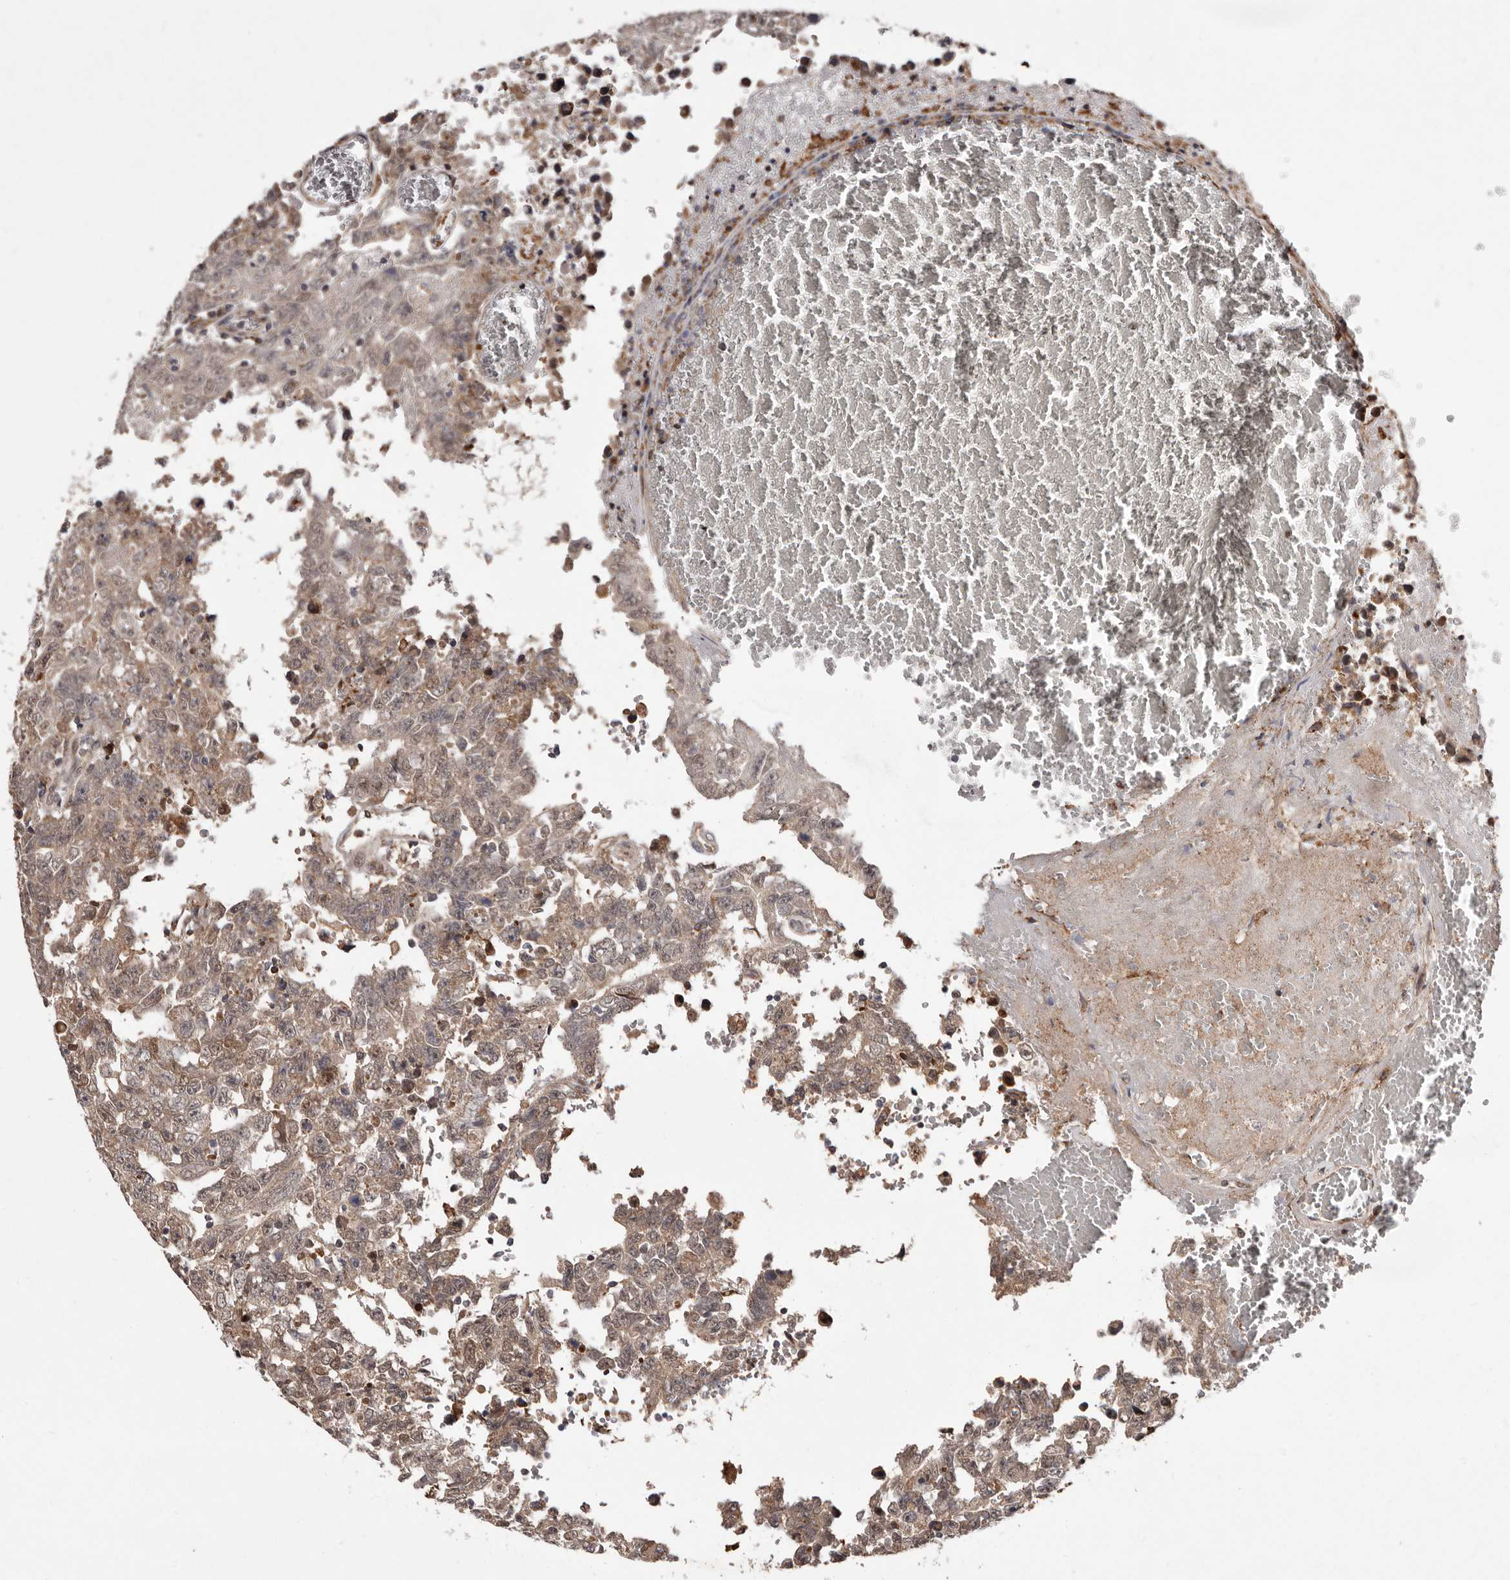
{"staining": {"intensity": "moderate", "quantity": ">75%", "location": "cytoplasmic/membranous"}, "tissue": "testis cancer", "cell_type": "Tumor cells", "image_type": "cancer", "snomed": [{"axis": "morphology", "description": "Carcinoma, Embryonal, NOS"}, {"axis": "topography", "description": "Testis"}], "caption": "Immunohistochemistry of testis embryonal carcinoma demonstrates medium levels of moderate cytoplasmic/membranous positivity in approximately >75% of tumor cells.", "gene": "RRM2B", "patient": {"sex": "male", "age": 26}}